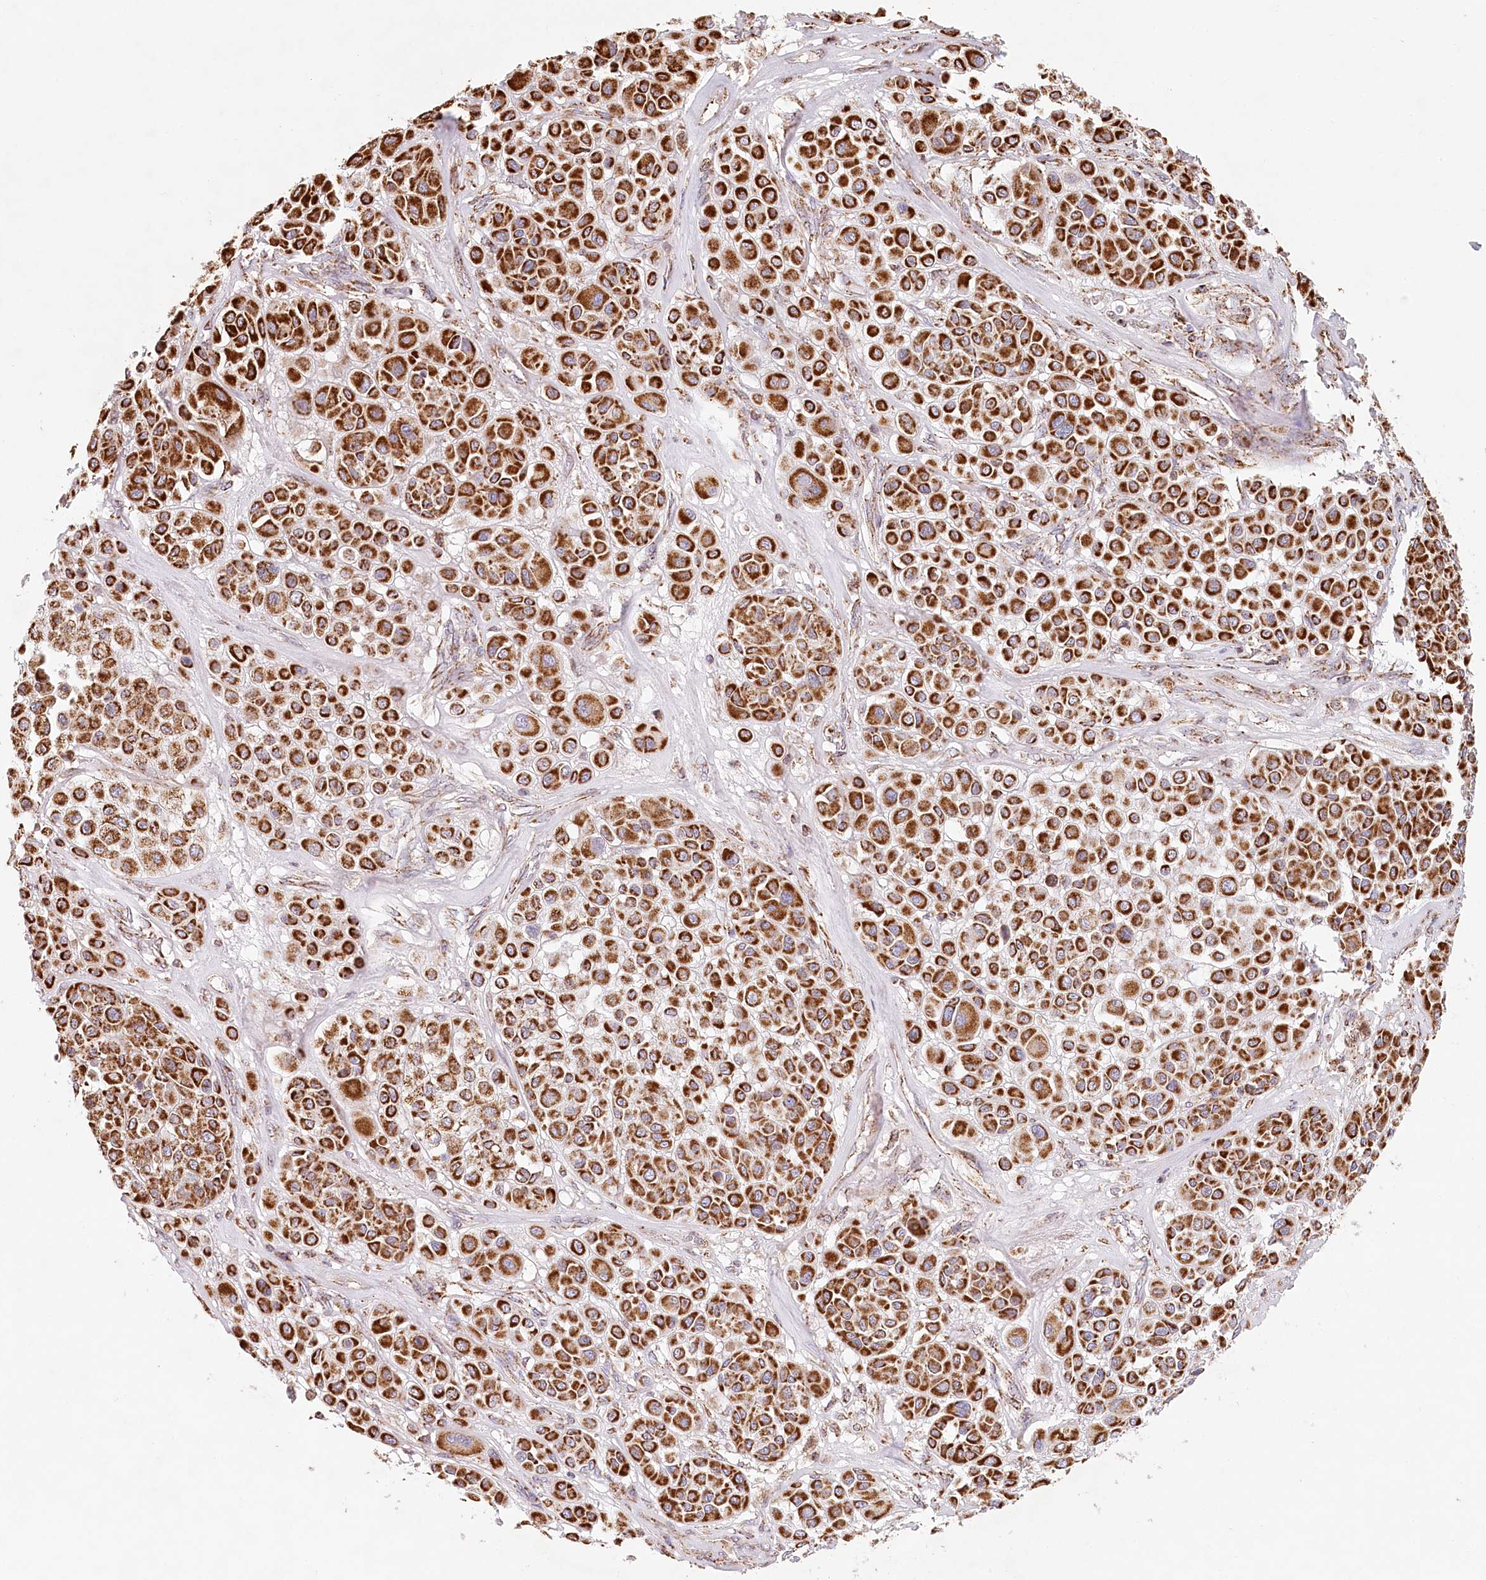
{"staining": {"intensity": "strong", "quantity": ">75%", "location": "cytoplasmic/membranous"}, "tissue": "melanoma", "cell_type": "Tumor cells", "image_type": "cancer", "snomed": [{"axis": "morphology", "description": "Malignant melanoma, Metastatic site"}, {"axis": "topography", "description": "Soft tissue"}], "caption": "The micrograph reveals staining of melanoma, revealing strong cytoplasmic/membranous protein expression (brown color) within tumor cells. (Stains: DAB (3,3'-diaminobenzidine) in brown, nuclei in blue, Microscopy: brightfield microscopy at high magnification).", "gene": "UMPS", "patient": {"sex": "male", "age": 41}}